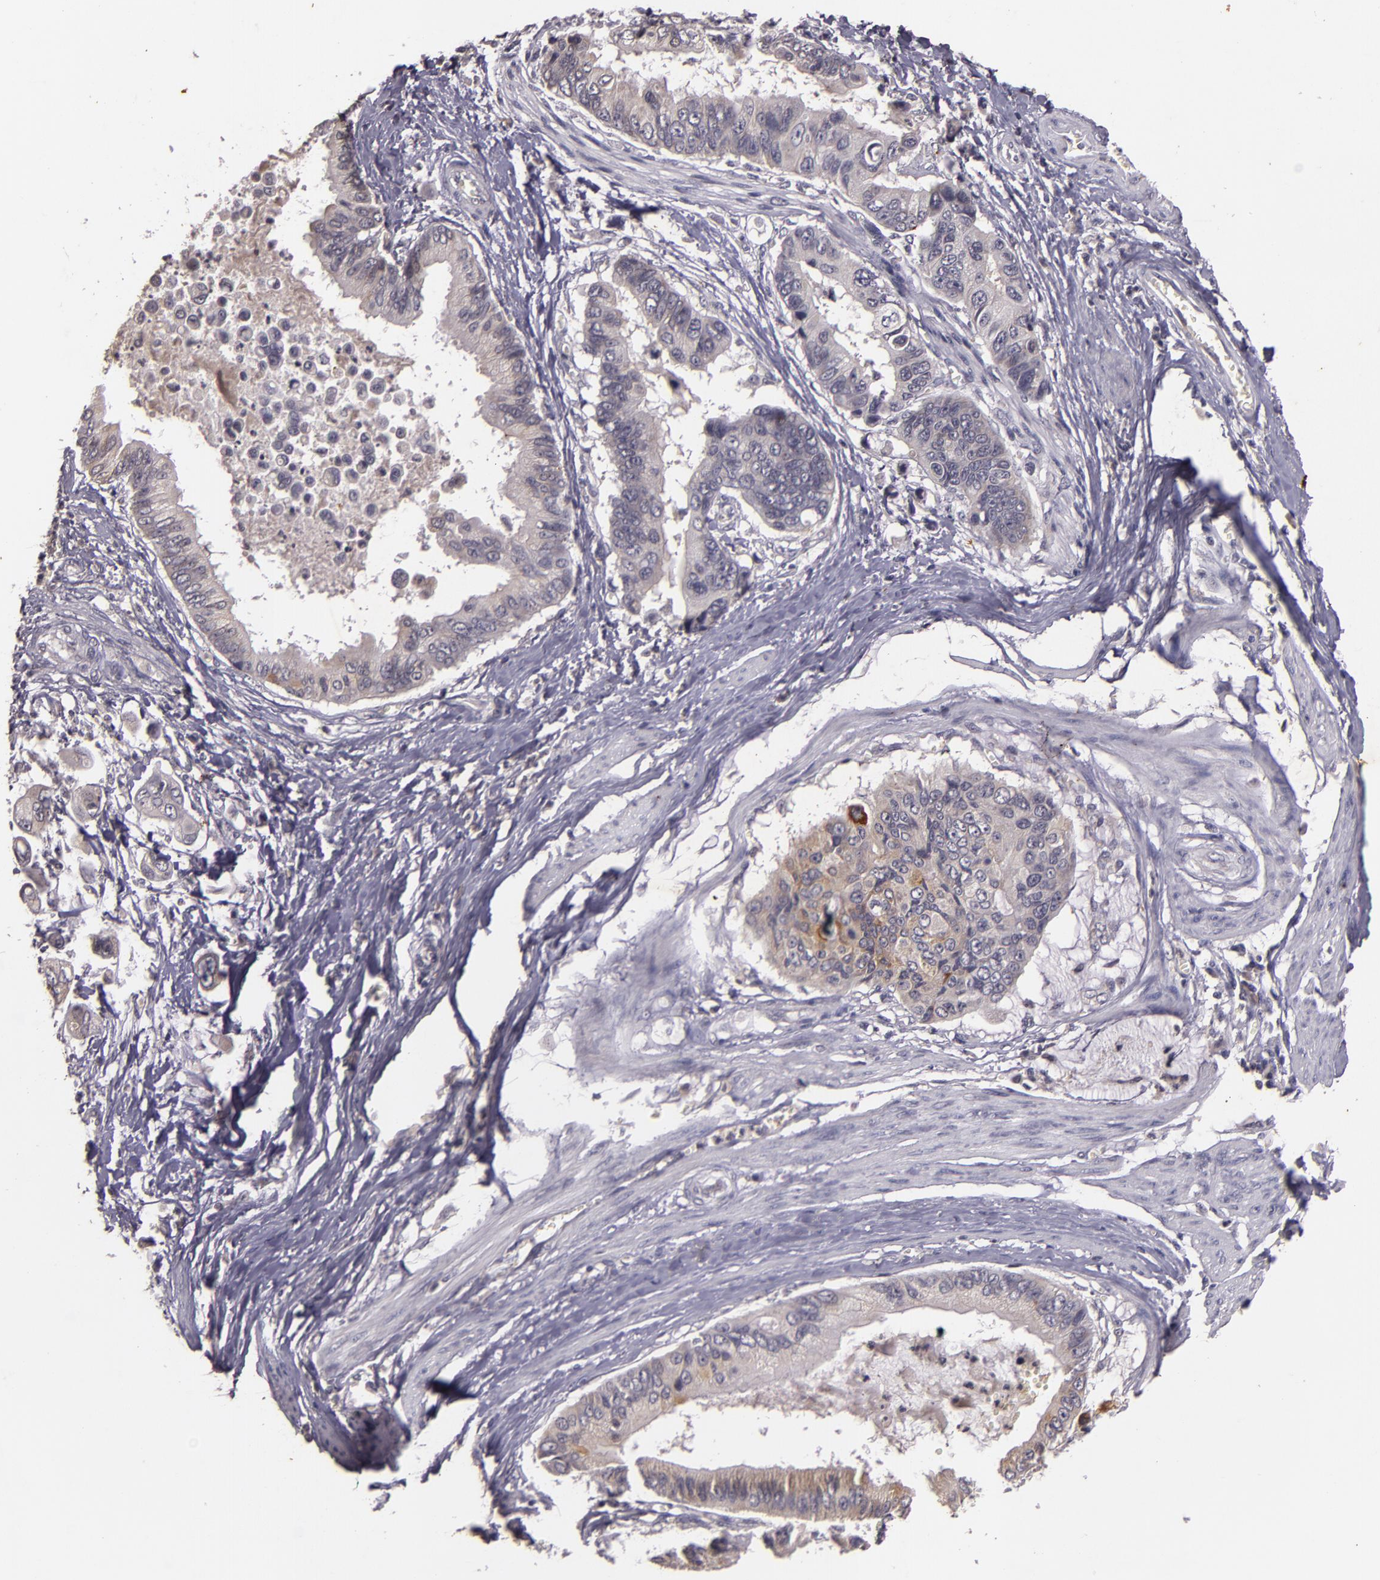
{"staining": {"intensity": "strong", "quantity": "<25%", "location": "cytoplasmic/membranous"}, "tissue": "stomach cancer", "cell_type": "Tumor cells", "image_type": "cancer", "snomed": [{"axis": "morphology", "description": "Adenocarcinoma, NOS"}, {"axis": "topography", "description": "Stomach, upper"}], "caption": "Protein expression analysis of stomach adenocarcinoma shows strong cytoplasmic/membranous expression in approximately <25% of tumor cells. (DAB = brown stain, brightfield microscopy at high magnification).", "gene": "TFF1", "patient": {"sex": "male", "age": 80}}